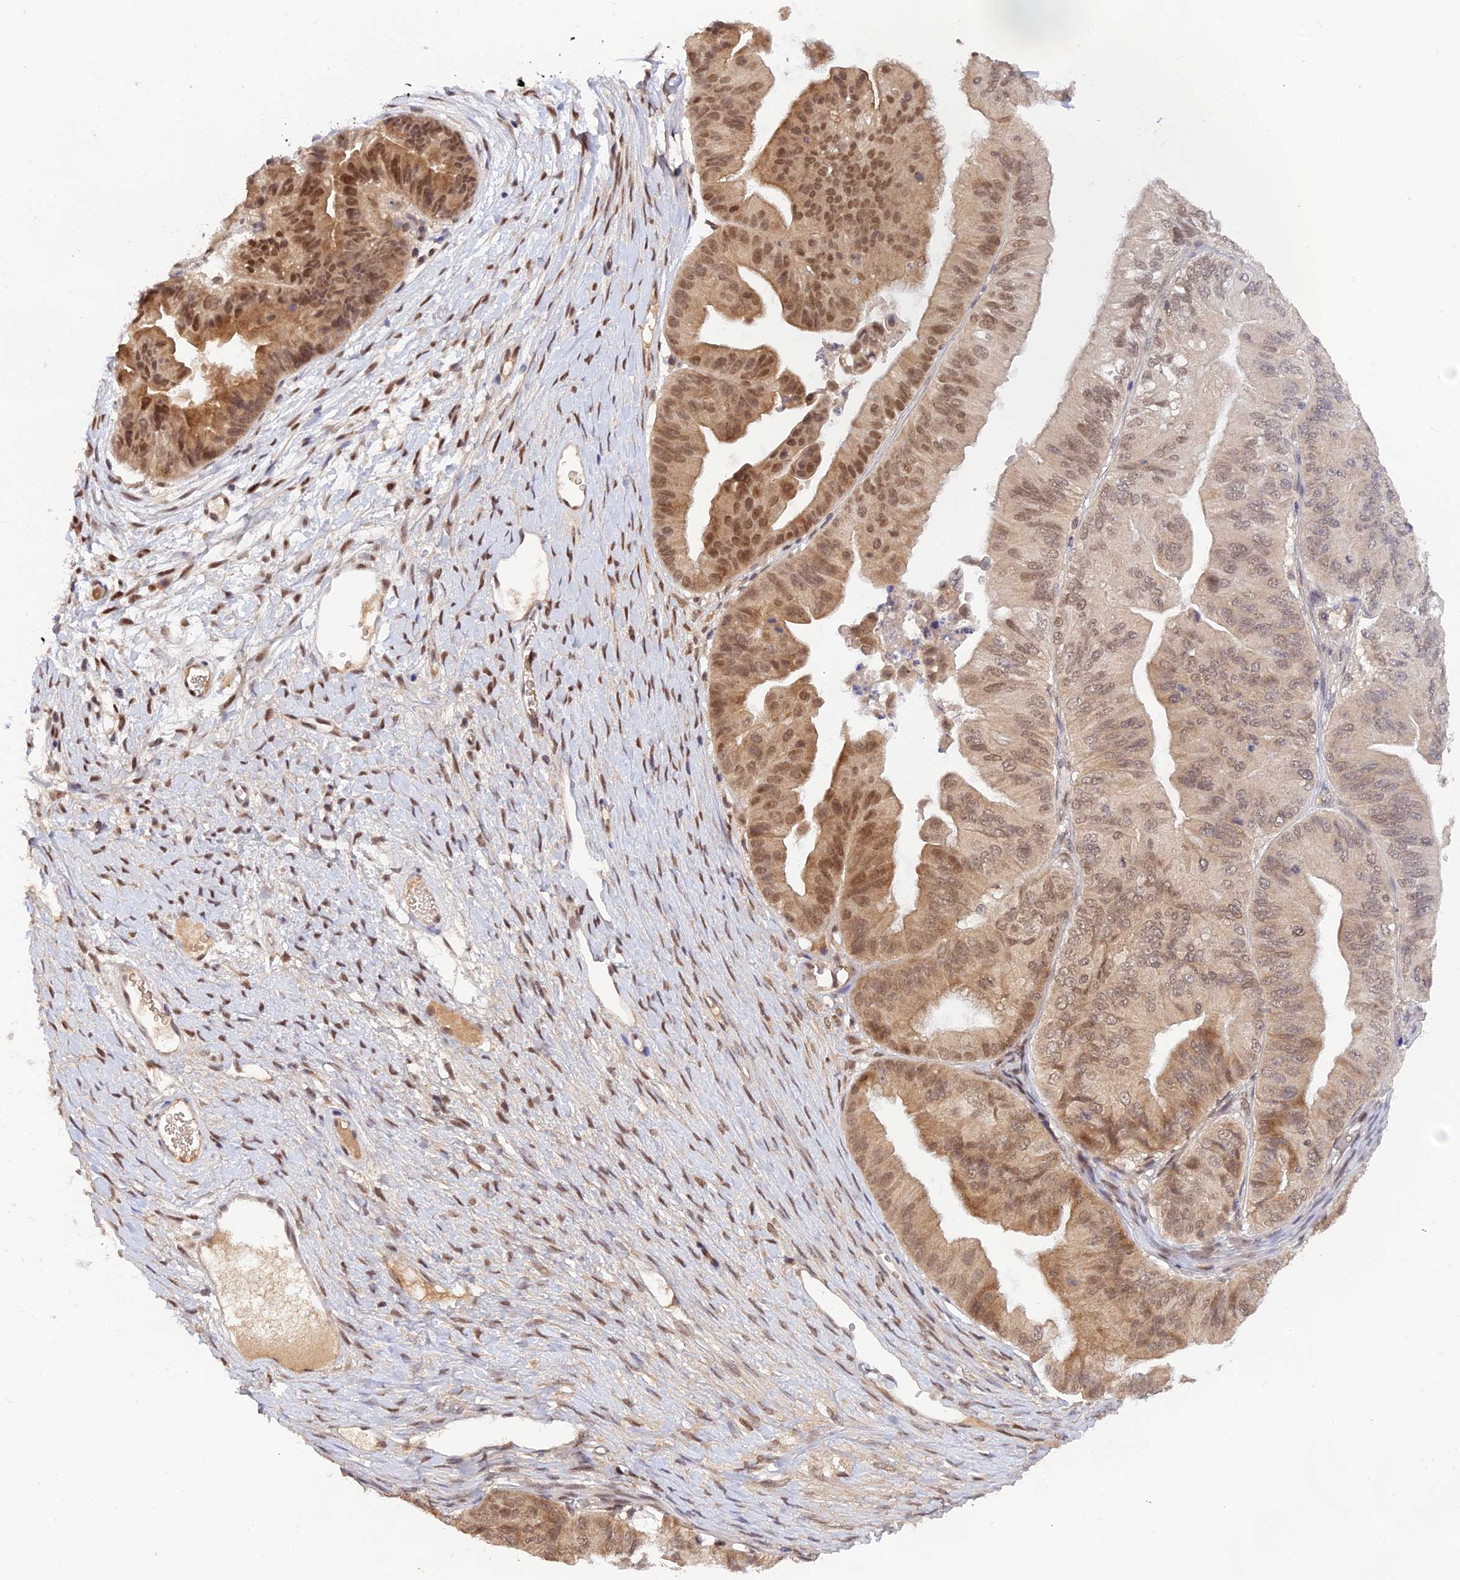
{"staining": {"intensity": "moderate", "quantity": "25%-75%", "location": "cytoplasmic/membranous,nuclear"}, "tissue": "ovarian cancer", "cell_type": "Tumor cells", "image_type": "cancer", "snomed": [{"axis": "morphology", "description": "Cystadenocarcinoma, mucinous, NOS"}, {"axis": "topography", "description": "Ovary"}], "caption": "Ovarian mucinous cystadenocarcinoma stained with a protein marker reveals moderate staining in tumor cells.", "gene": "ZNF436", "patient": {"sex": "female", "age": 61}}